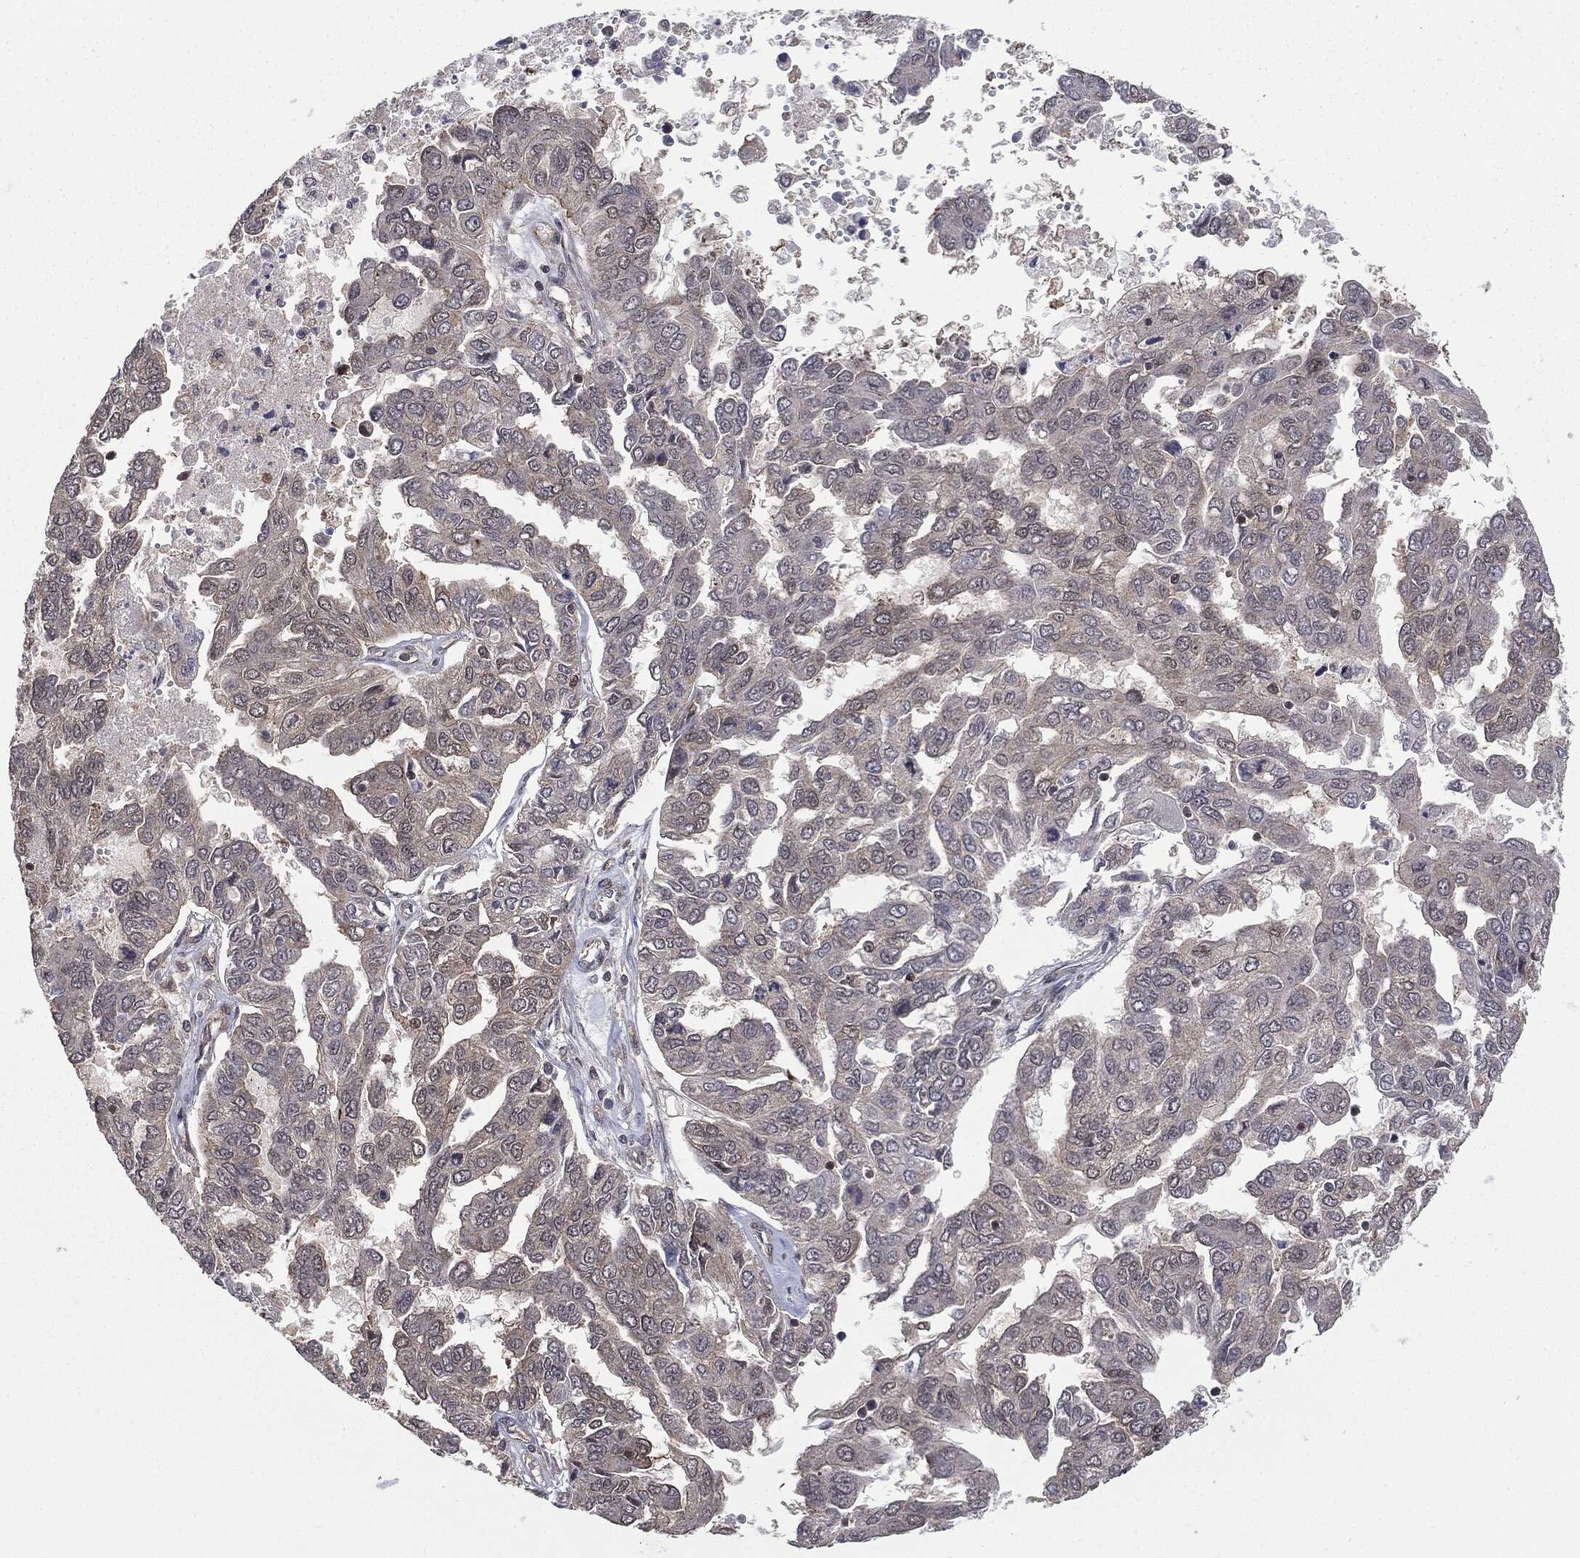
{"staining": {"intensity": "weak", "quantity": "<25%", "location": "cytoplasmic/membranous,nuclear"}, "tissue": "ovarian cancer", "cell_type": "Tumor cells", "image_type": "cancer", "snomed": [{"axis": "morphology", "description": "Cystadenocarcinoma, serous, NOS"}, {"axis": "topography", "description": "Ovary"}], "caption": "The image exhibits no significant positivity in tumor cells of serous cystadenocarcinoma (ovarian).", "gene": "PTPA", "patient": {"sex": "female", "age": 53}}